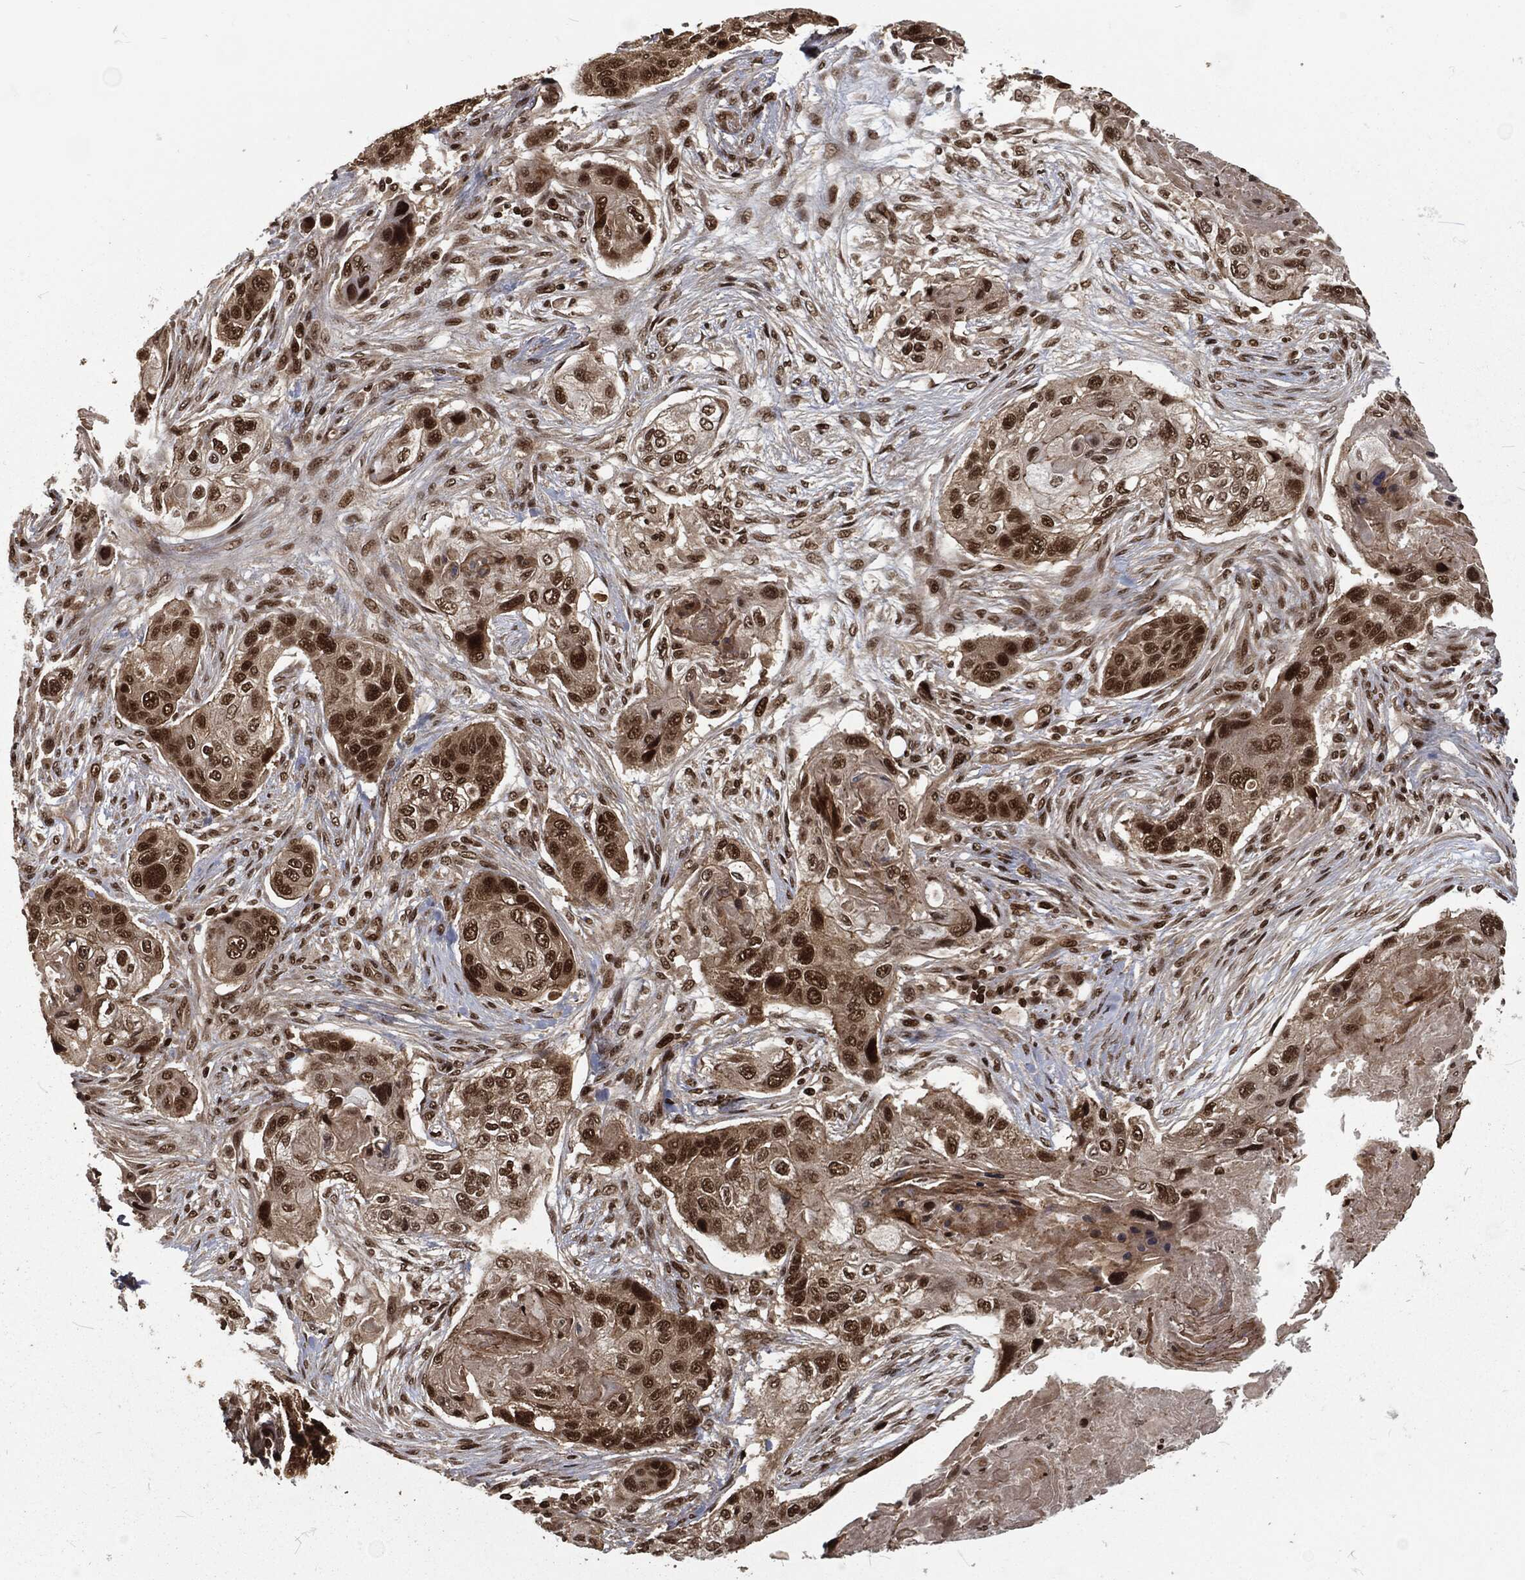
{"staining": {"intensity": "strong", "quantity": "25%-75%", "location": "nuclear"}, "tissue": "lung cancer", "cell_type": "Tumor cells", "image_type": "cancer", "snomed": [{"axis": "morphology", "description": "Normal tissue, NOS"}, {"axis": "morphology", "description": "Squamous cell carcinoma, NOS"}, {"axis": "topography", "description": "Bronchus"}, {"axis": "topography", "description": "Lung"}], "caption": "Lung cancer (squamous cell carcinoma) stained for a protein (brown) exhibits strong nuclear positive positivity in about 25%-75% of tumor cells.", "gene": "NGRN", "patient": {"sex": "male", "age": 69}}